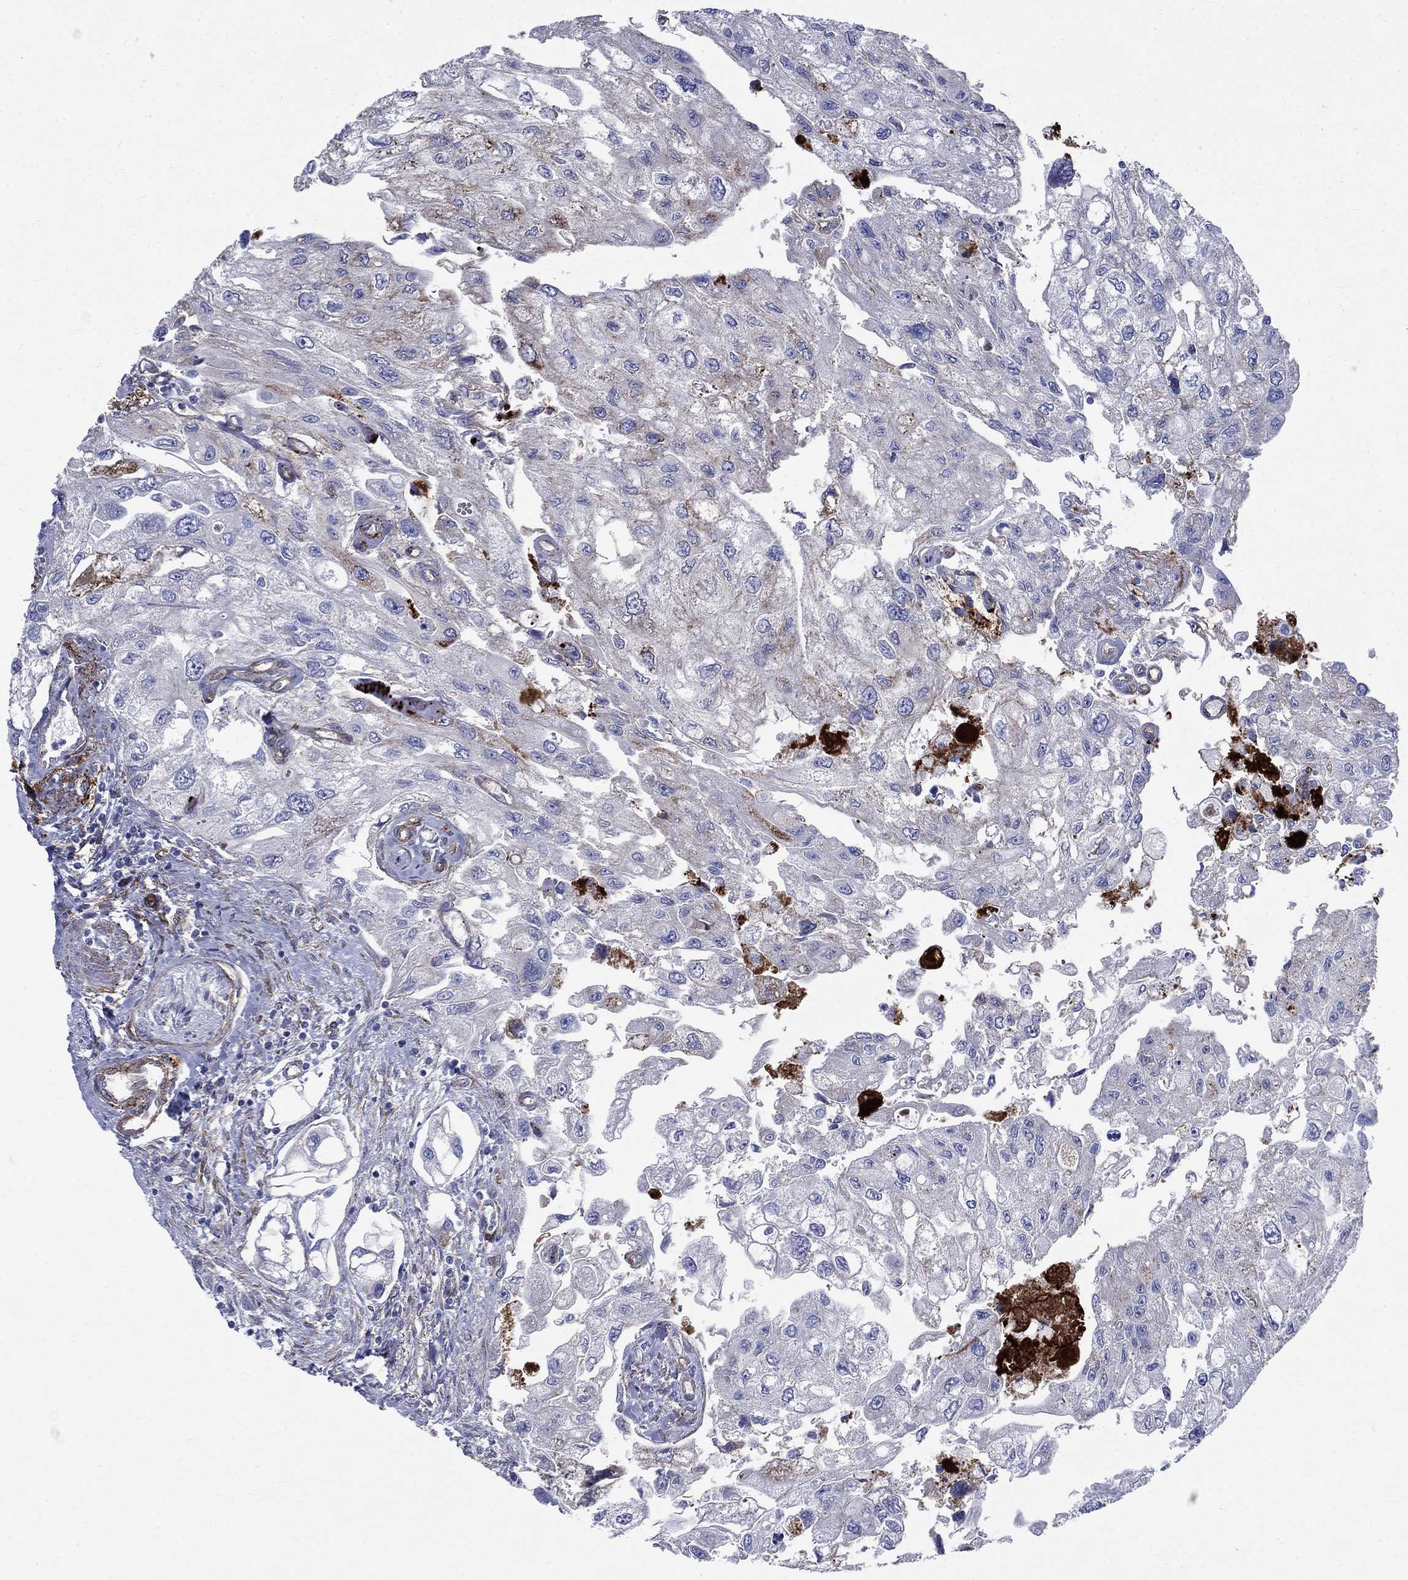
{"staining": {"intensity": "negative", "quantity": "none", "location": "none"}, "tissue": "urothelial cancer", "cell_type": "Tumor cells", "image_type": "cancer", "snomed": [{"axis": "morphology", "description": "Urothelial carcinoma, High grade"}, {"axis": "topography", "description": "Urinary bladder"}], "caption": "High magnification brightfield microscopy of urothelial carcinoma (high-grade) stained with DAB (brown) and counterstained with hematoxylin (blue): tumor cells show no significant staining.", "gene": "VTN", "patient": {"sex": "male", "age": 59}}